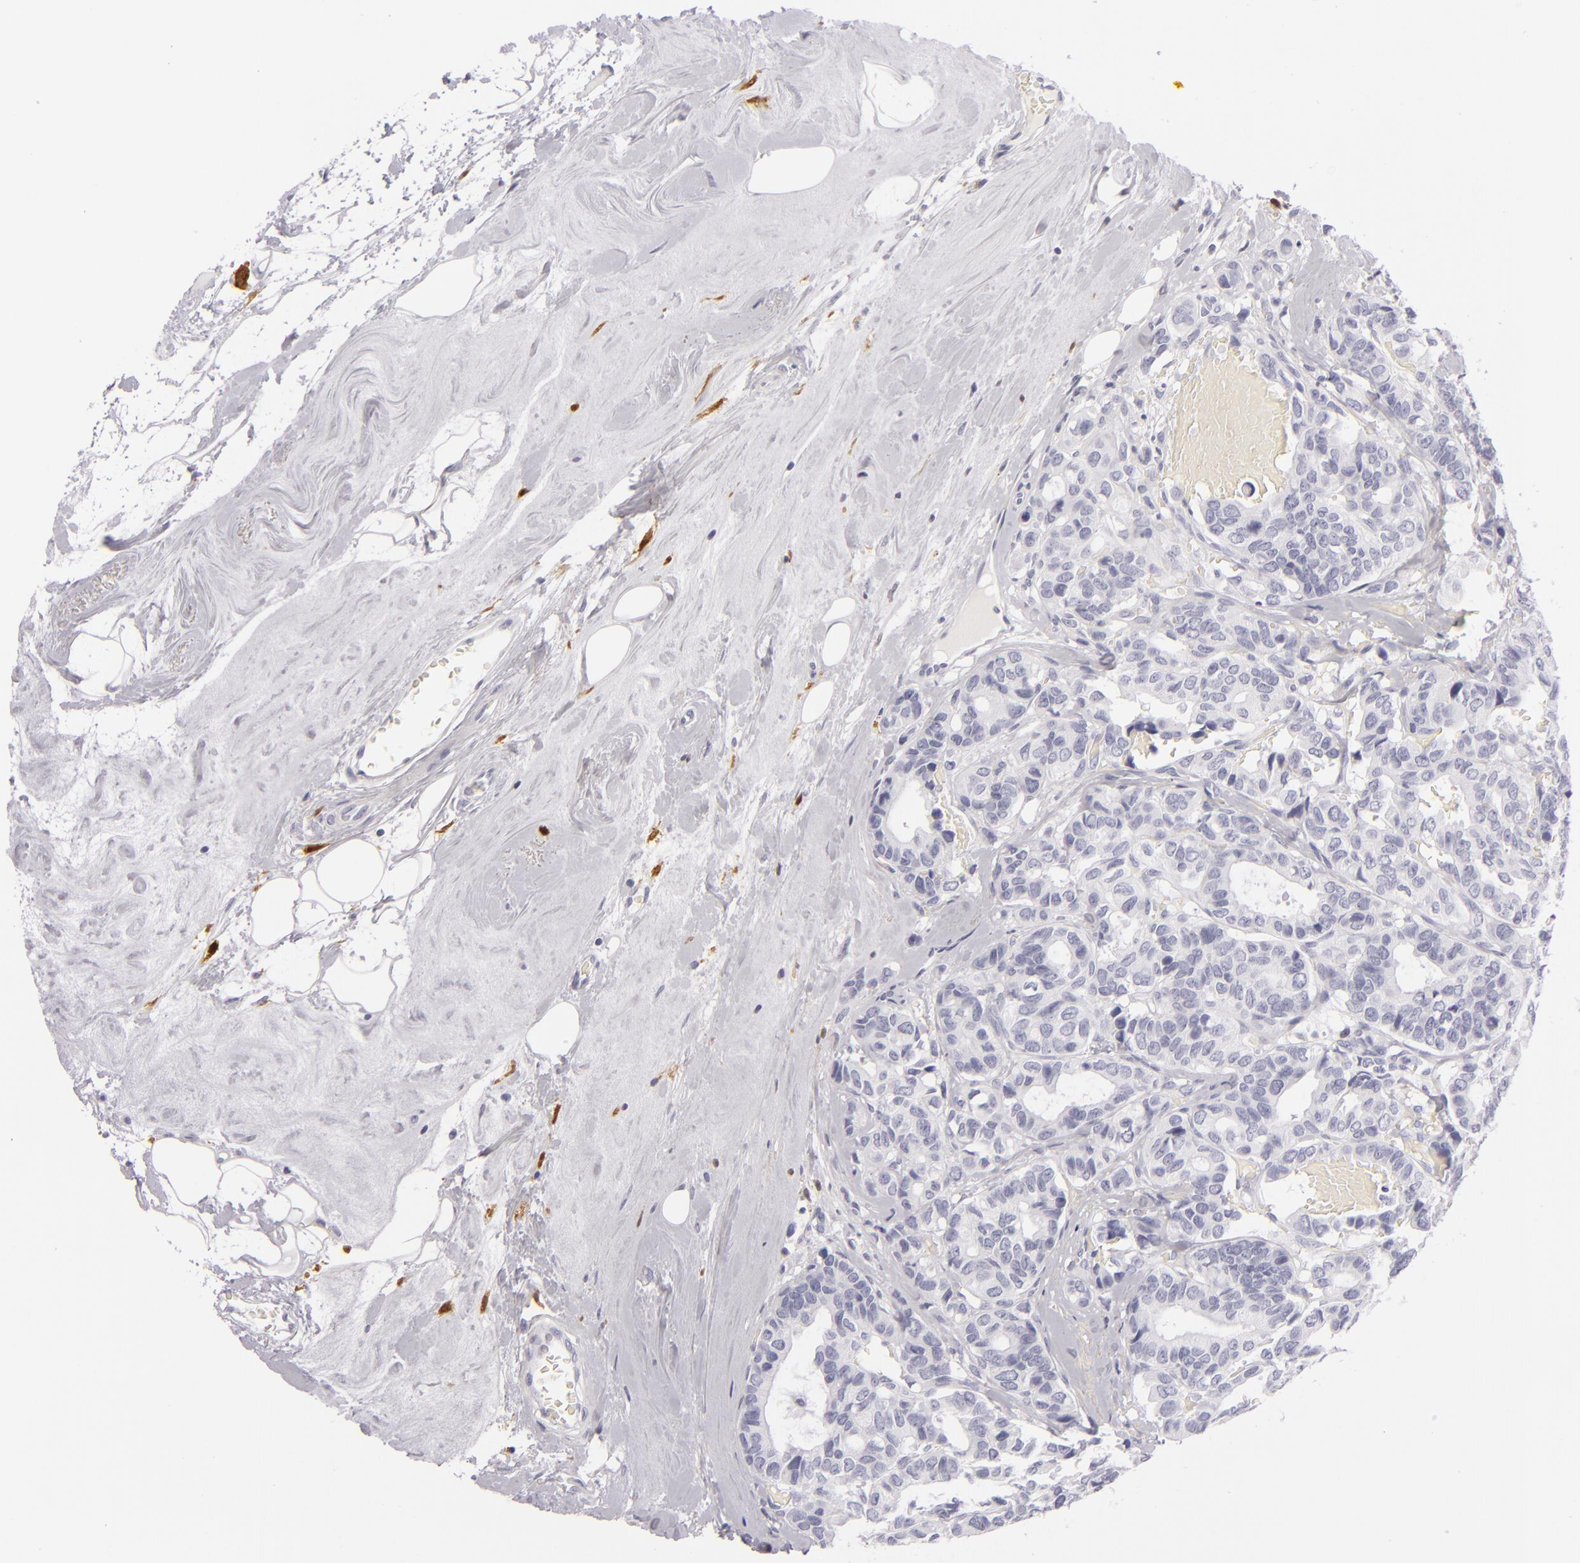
{"staining": {"intensity": "negative", "quantity": "none", "location": "none"}, "tissue": "breast cancer", "cell_type": "Tumor cells", "image_type": "cancer", "snomed": [{"axis": "morphology", "description": "Duct carcinoma"}, {"axis": "topography", "description": "Breast"}], "caption": "Immunohistochemistry (IHC) of infiltrating ductal carcinoma (breast) displays no positivity in tumor cells.", "gene": "F13A1", "patient": {"sex": "female", "age": 69}}